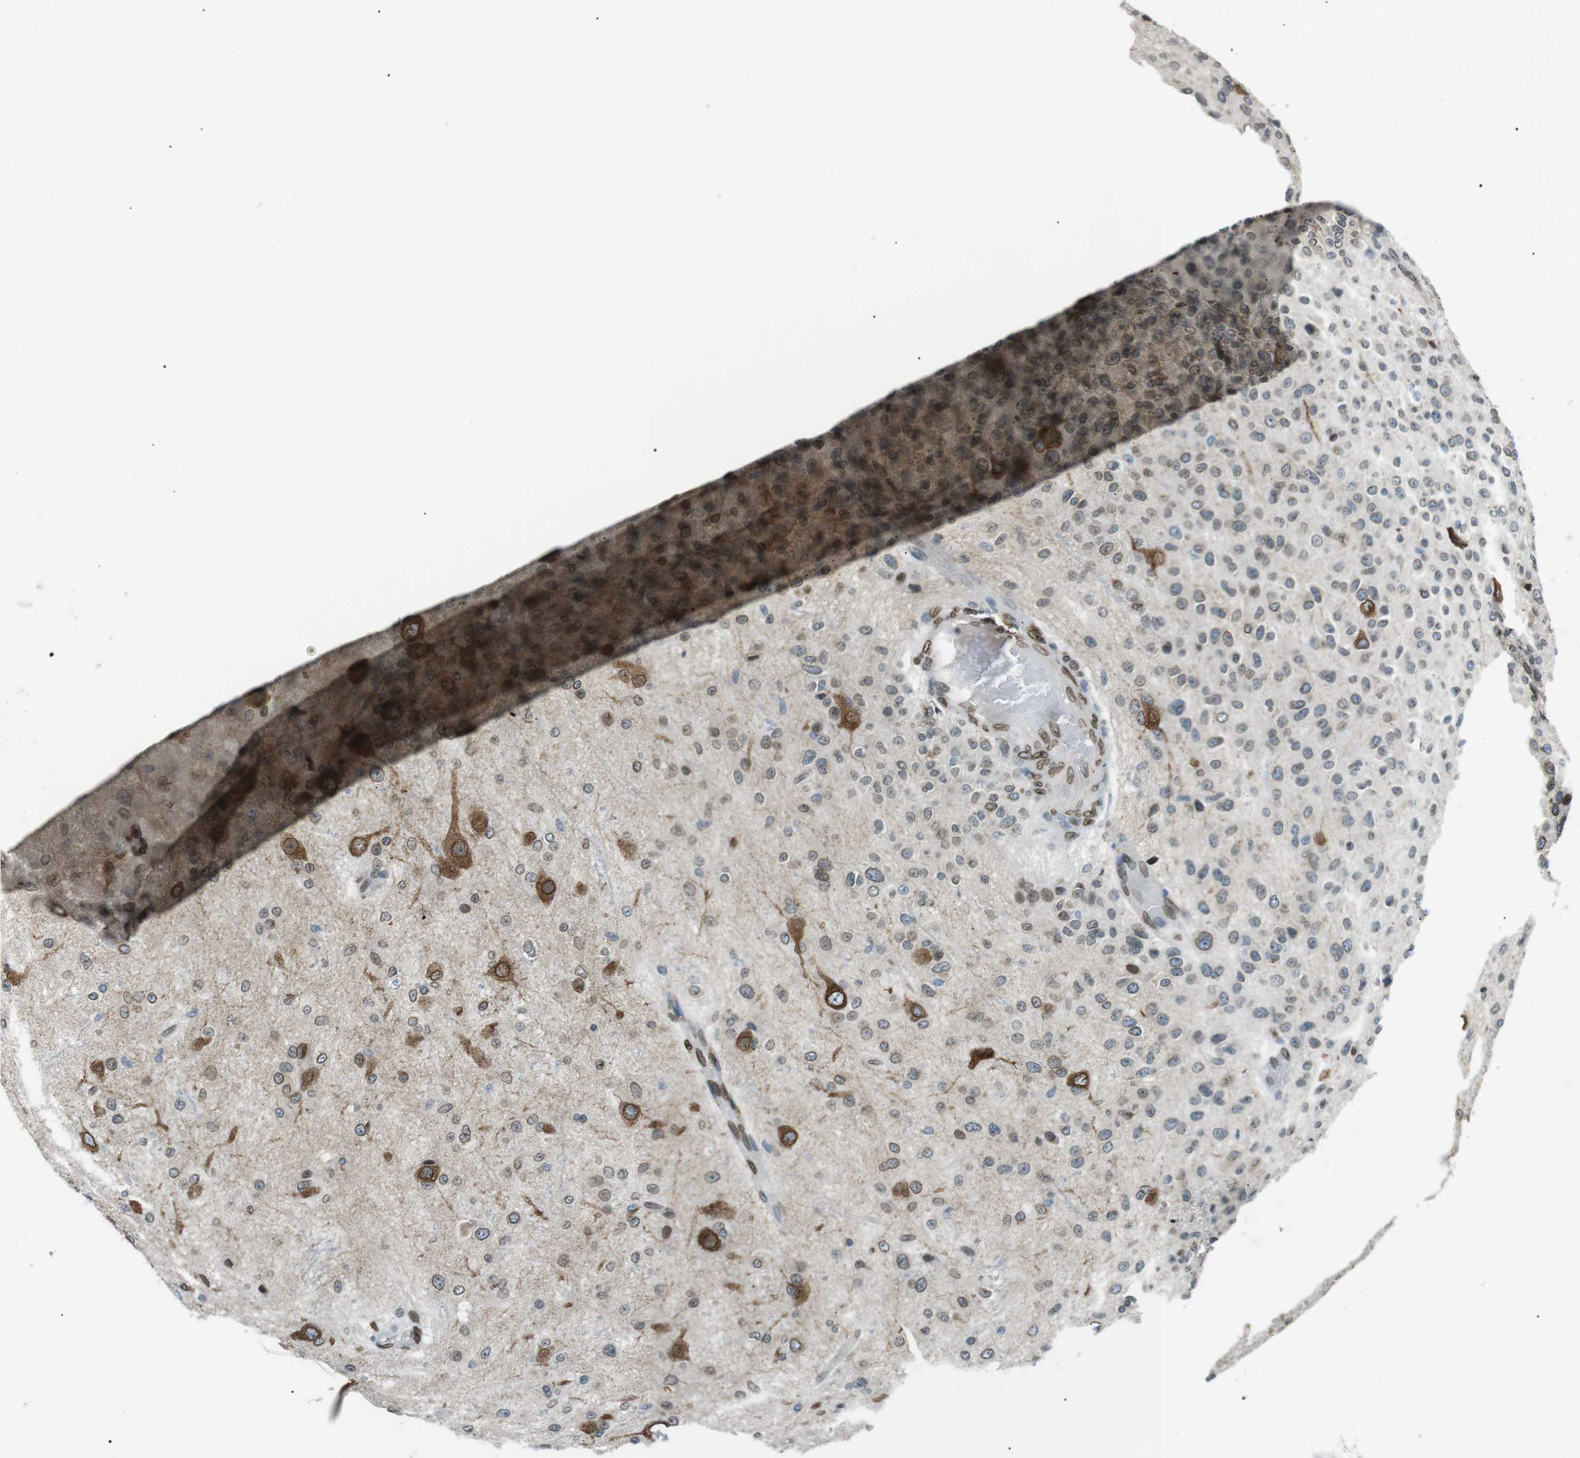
{"staining": {"intensity": "weak", "quantity": "25%-75%", "location": "cytoplasmic/membranous,nuclear"}, "tissue": "glioma", "cell_type": "Tumor cells", "image_type": "cancer", "snomed": [{"axis": "morphology", "description": "Glioma, malignant, High grade"}, {"axis": "topography", "description": "pancreas cauda"}], "caption": "Malignant high-grade glioma tissue demonstrates weak cytoplasmic/membranous and nuclear positivity in about 25%-75% of tumor cells, visualized by immunohistochemistry. Immunohistochemistry stains the protein of interest in brown and the nuclei are stained blue.", "gene": "TMX4", "patient": {"sex": "male", "age": 60}}